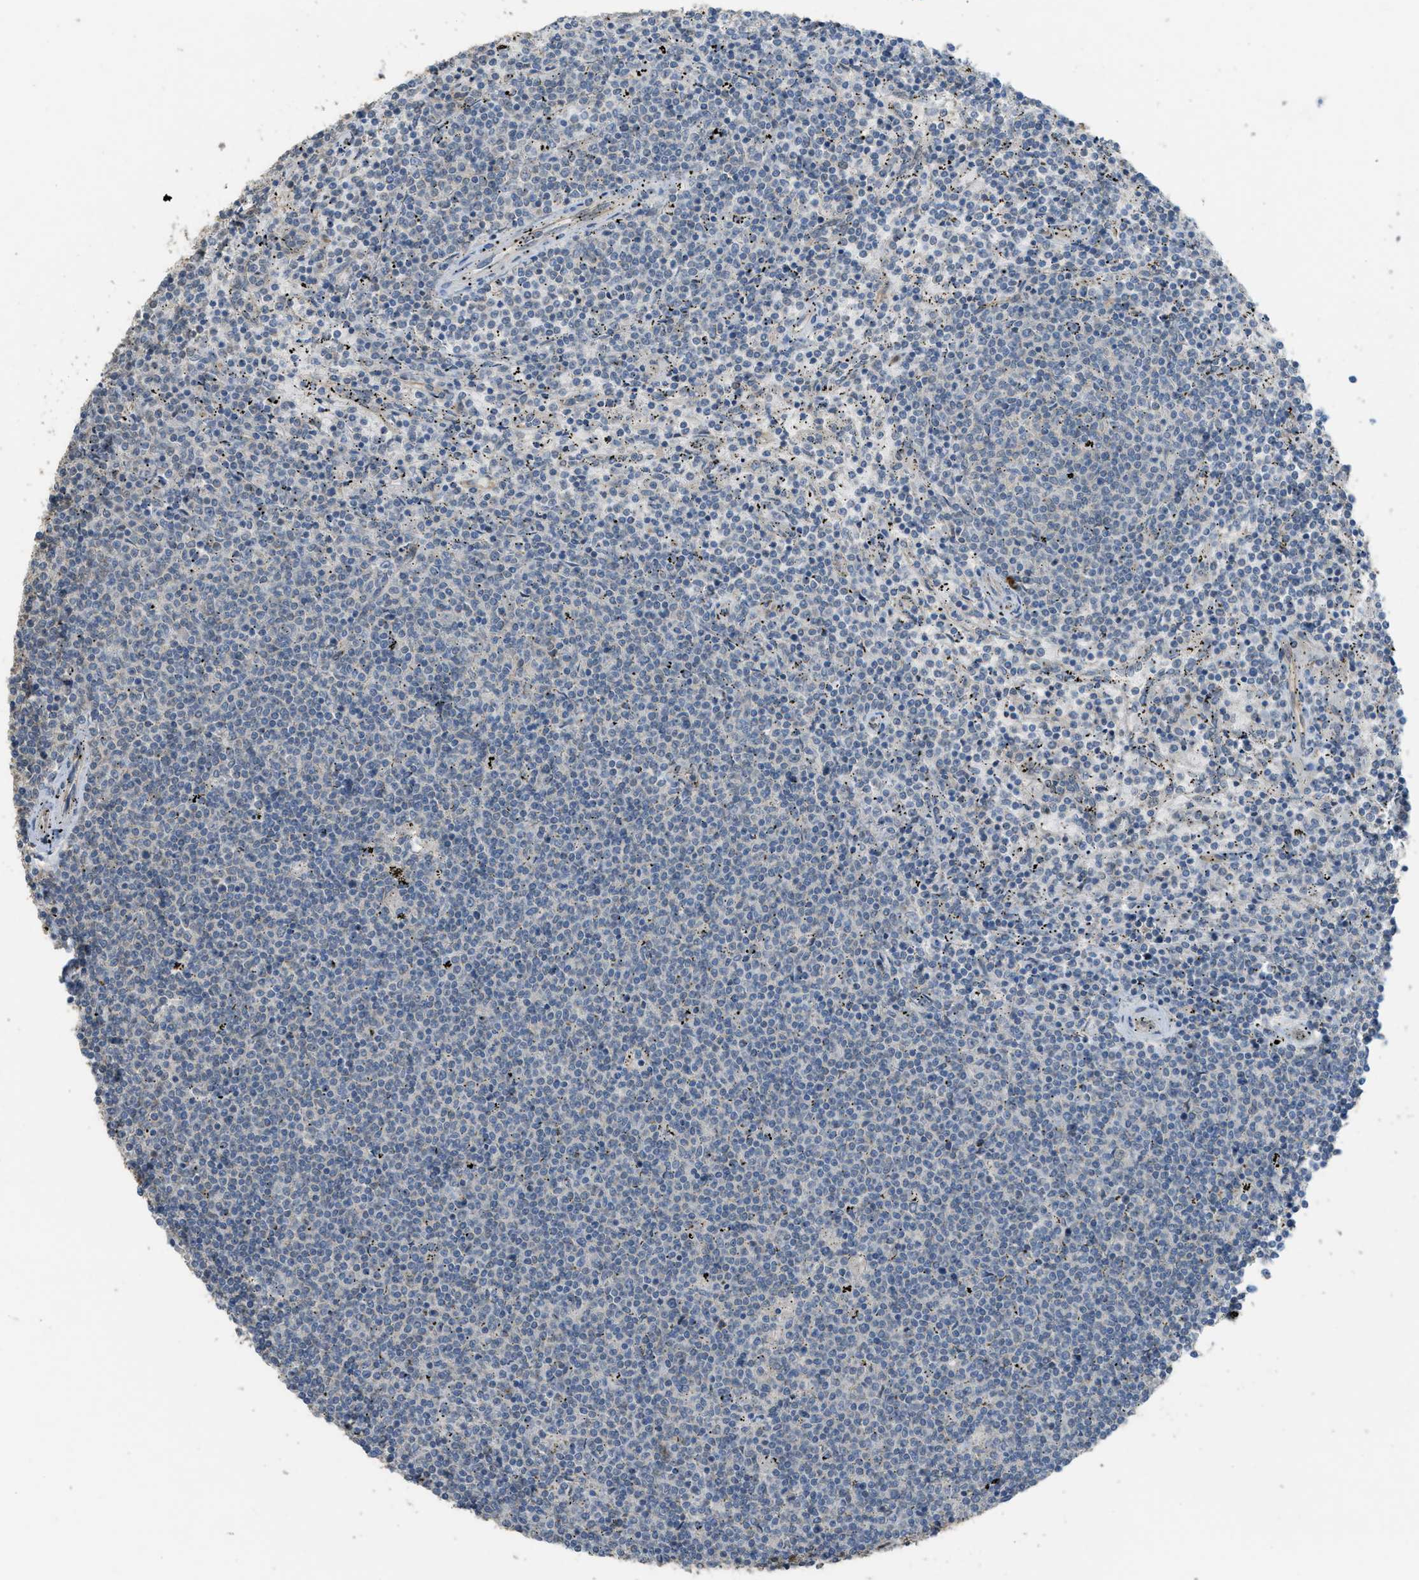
{"staining": {"intensity": "negative", "quantity": "none", "location": "none"}, "tissue": "lymphoma", "cell_type": "Tumor cells", "image_type": "cancer", "snomed": [{"axis": "morphology", "description": "Malignant lymphoma, non-Hodgkin's type, Low grade"}, {"axis": "topography", "description": "Spleen"}], "caption": "High magnification brightfield microscopy of lymphoma stained with DAB (brown) and counterstained with hematoxylin (blue): tumor cells show no significant expression. (DAB IHC with hematoxylin counter stain).", "gene": "IGF2BP2", "patient": {"sex": "female", "age": 50}}